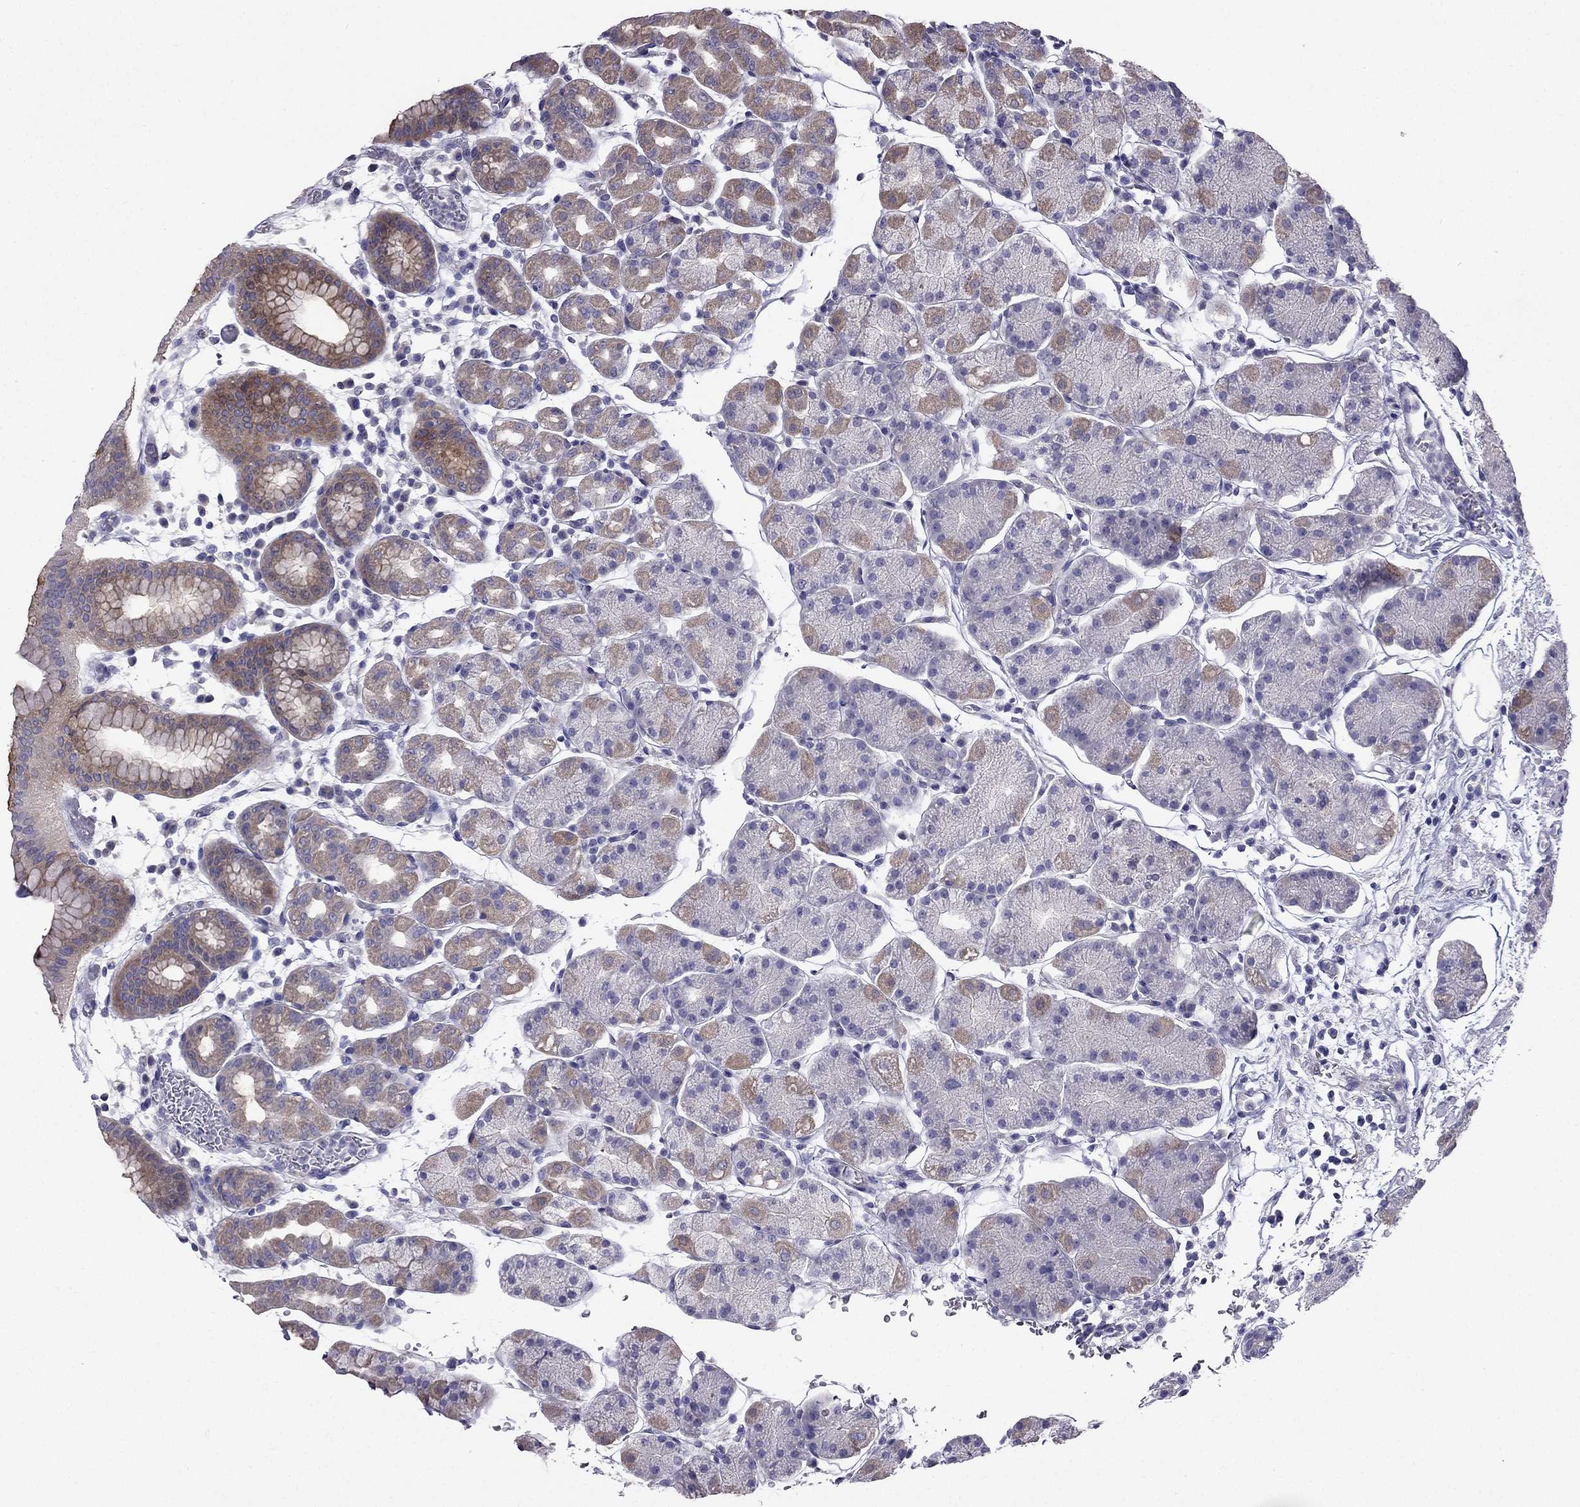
{"staining": {"intensity": "moderate", "quantity": "25%-75%", "location": "cytoplasmic/membranous"}, "tissue": "stomach", "cell_type": "Glandular cells", "image_type": "normal", "snomed": [{"axis": "morphology", "description": "Normal tissue, NOS"}, {"axis": "topography", "description": "Stomach"}], "caption": "IHC histopathology image of benign human stomach stained for a protein (brown), which exhibits medium levels of moderate cytoplasmic/membranous positivity in approximately 25%-75% of glandular cells.", "gene": "AS3MT", "patient": {"sex": "male", "age": 54}}